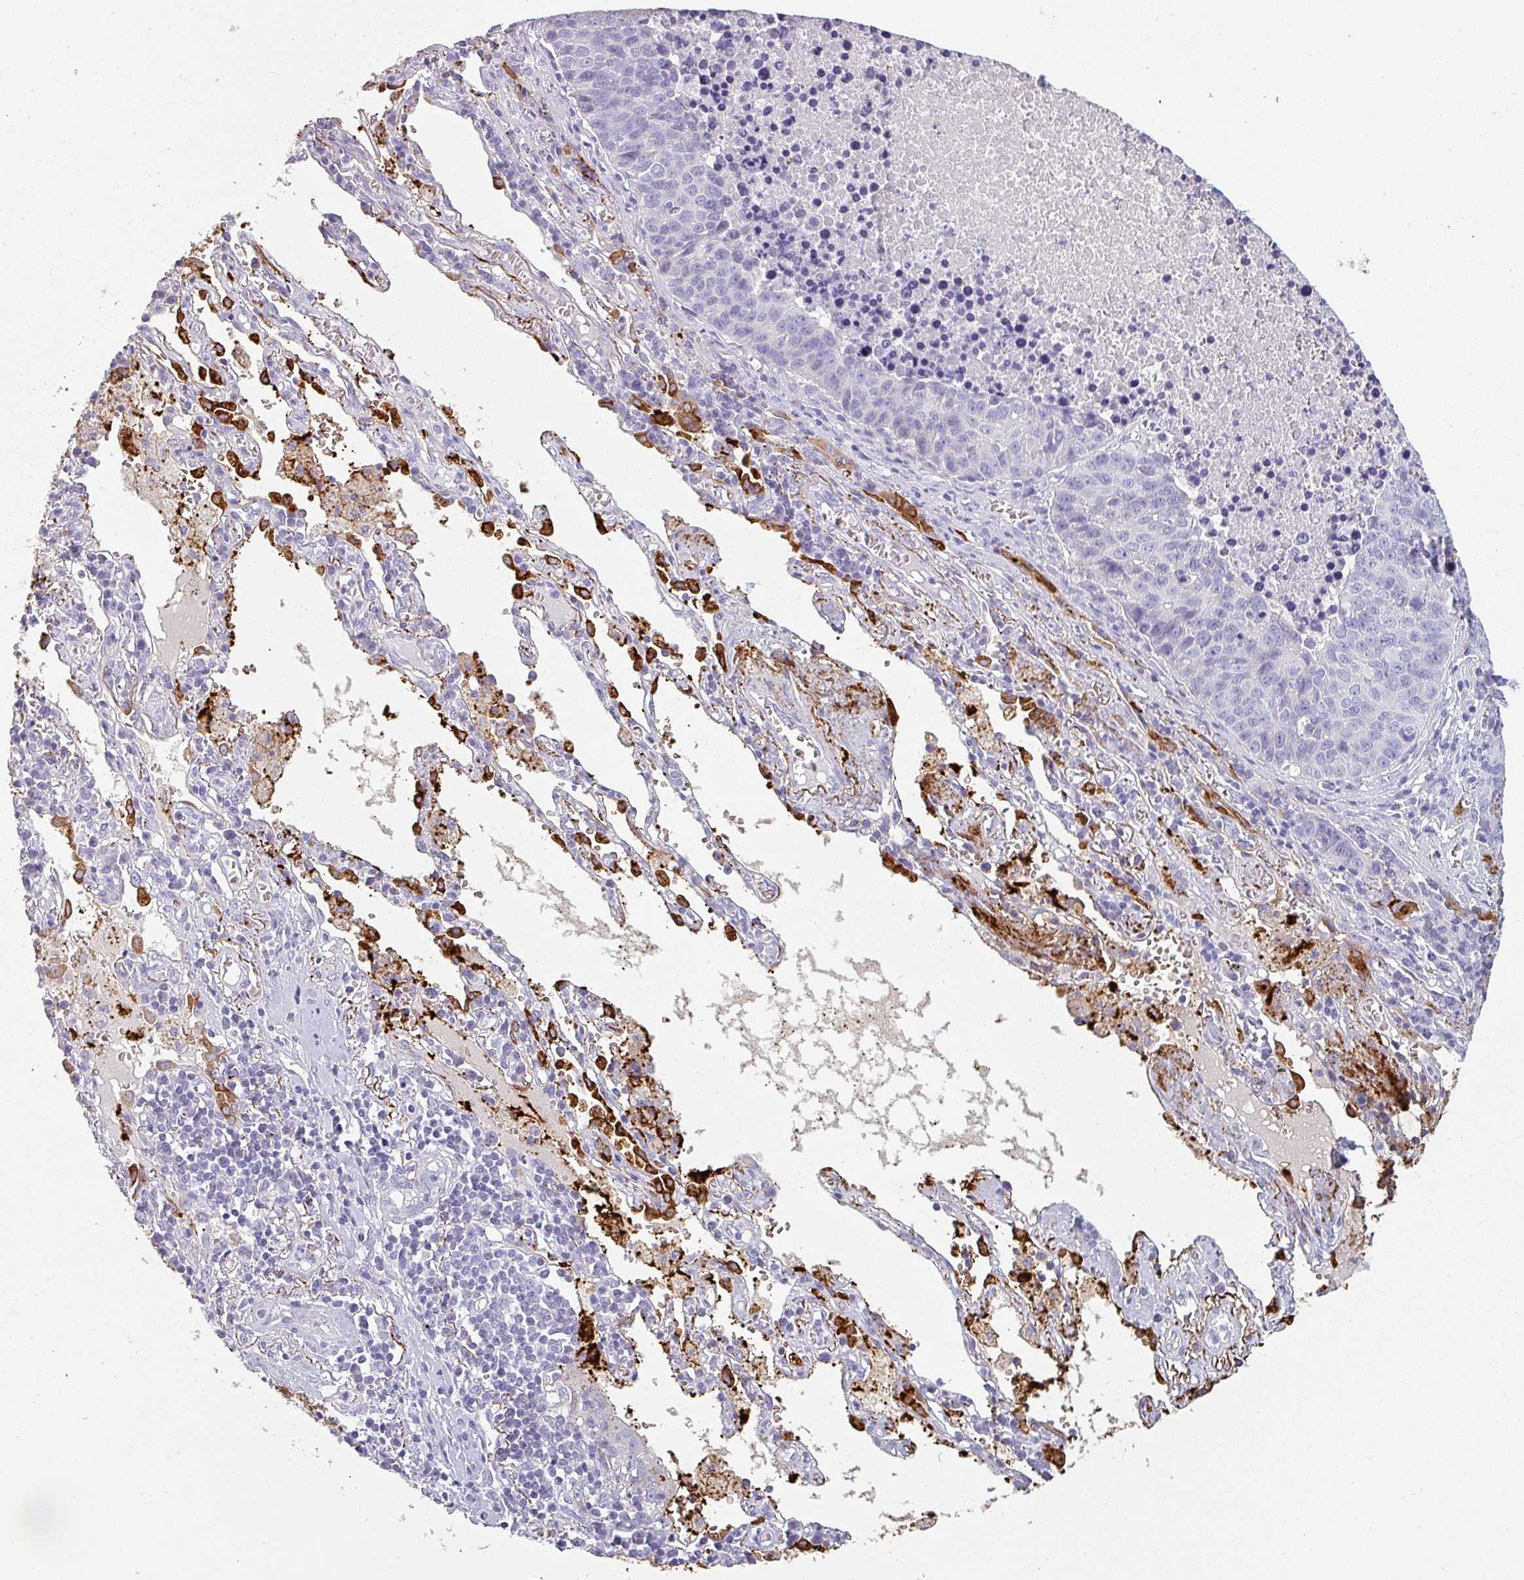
{"staining": {"intensity": "negative", "quantity": "none", "location": "none"}, "tissue": "lung cancer", "cell_type": "Tumor cells", "image_type": "cancer", "snomed": [{"axis": "morphology", "description": "Squamous cell carcinoma, NOS"}, {"axis": "topography", "description": "Lung"}], "caption": "Lung cancer stained for a protein using immunohistochemistry (IHC) displays no expression tumor cells.", "gene": "SFTPA1", "patient": {"sex": "female", "age": 66}}